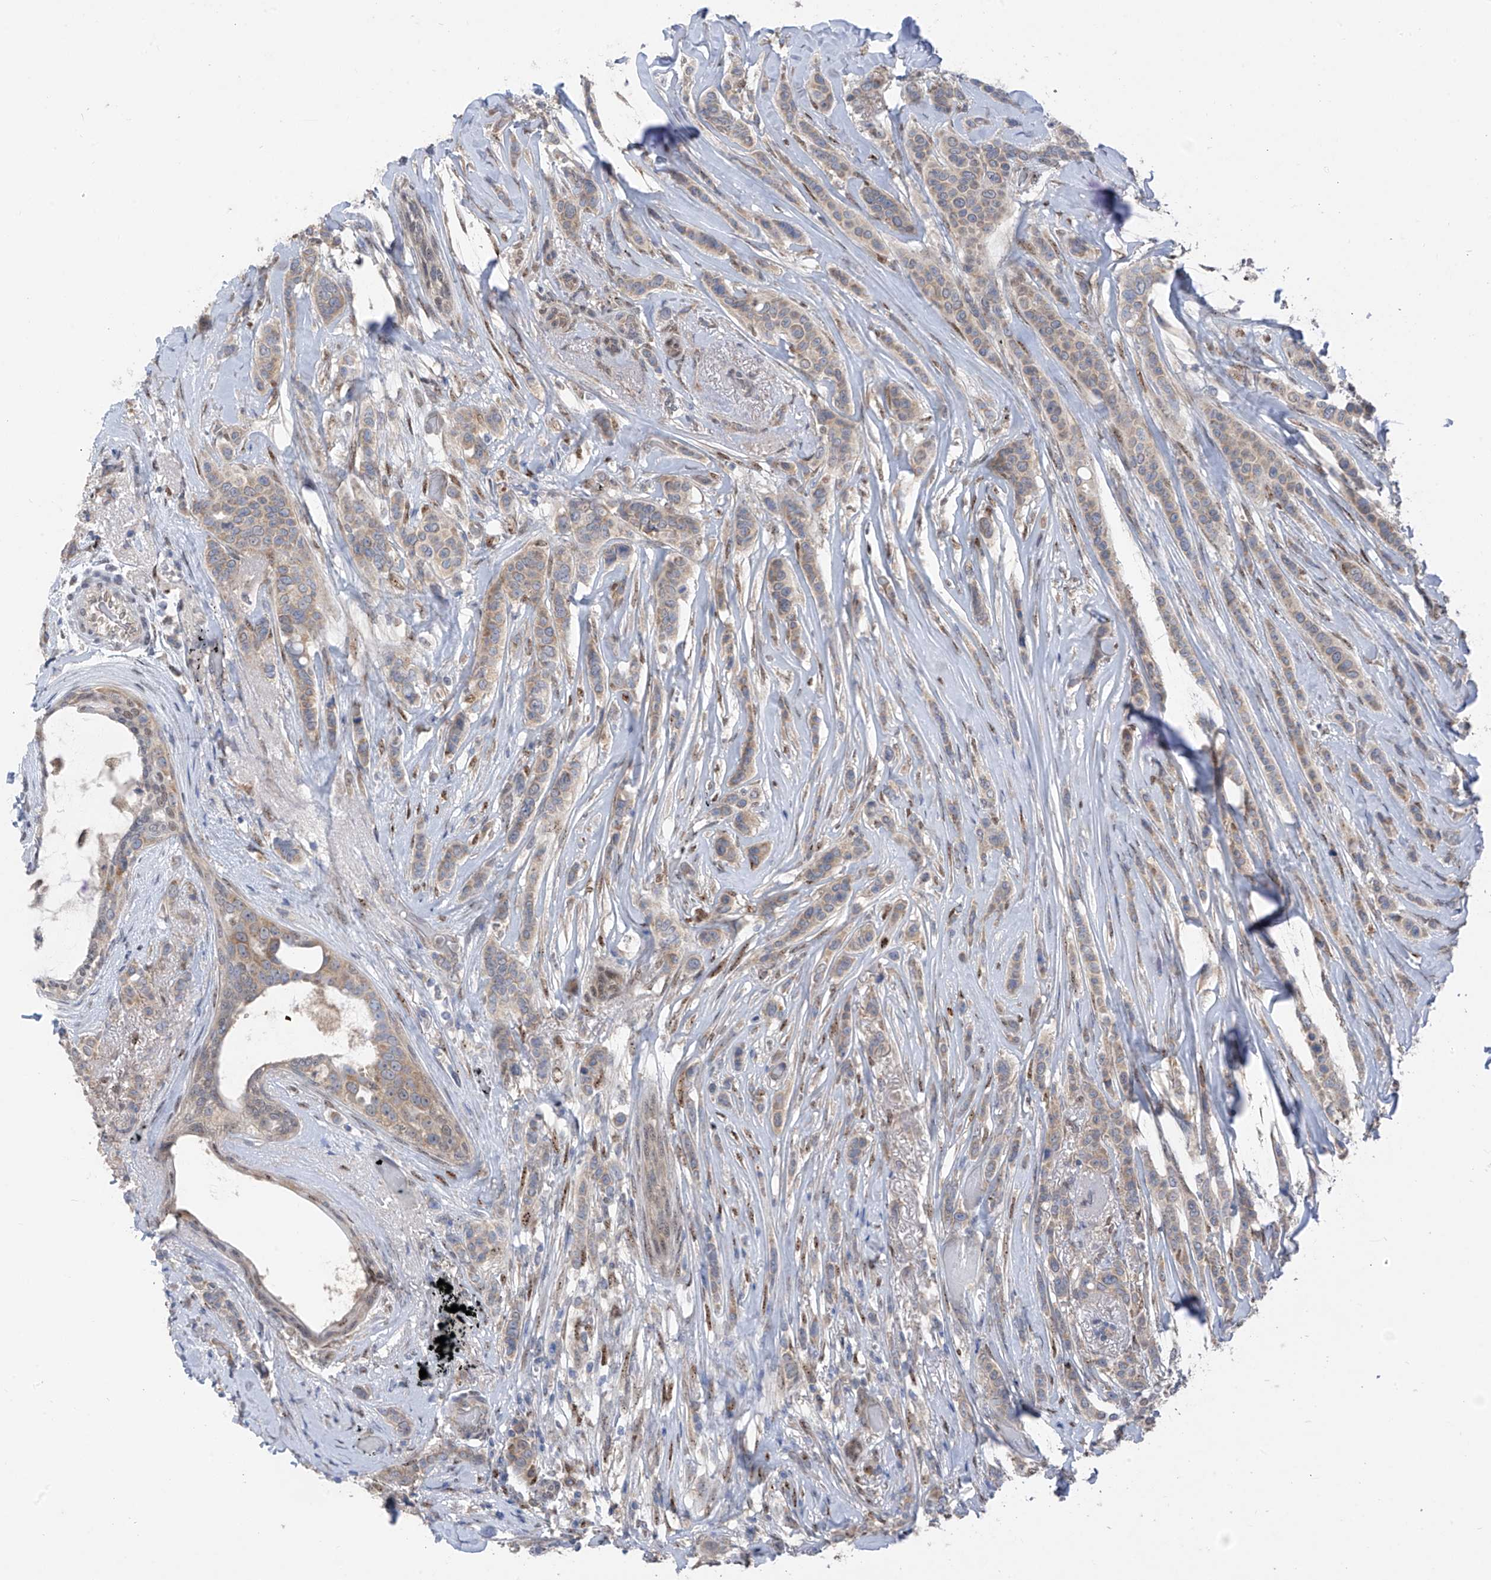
{"staining": {"intensity": "weak", "quantity": "25%-75%", "location": "cytoplasmic/membranous"}, "tissue": "breast cancer", "cell_type": "Tumor cells", "image_type": "cancer", "snomed": [{"axis": "morphology", "description": "Lobular carcinoma"}, {"axis": "topography", "description": "Breast"}], "caption": "About 25%-75% of tumor cells in human breast cancer reveal weak cytoplasmic/membranous protein positivity as visualized by brown immunohistochemical staining.", "gene": "RPL4", "patient": {"sex": "female", "age": 51}}